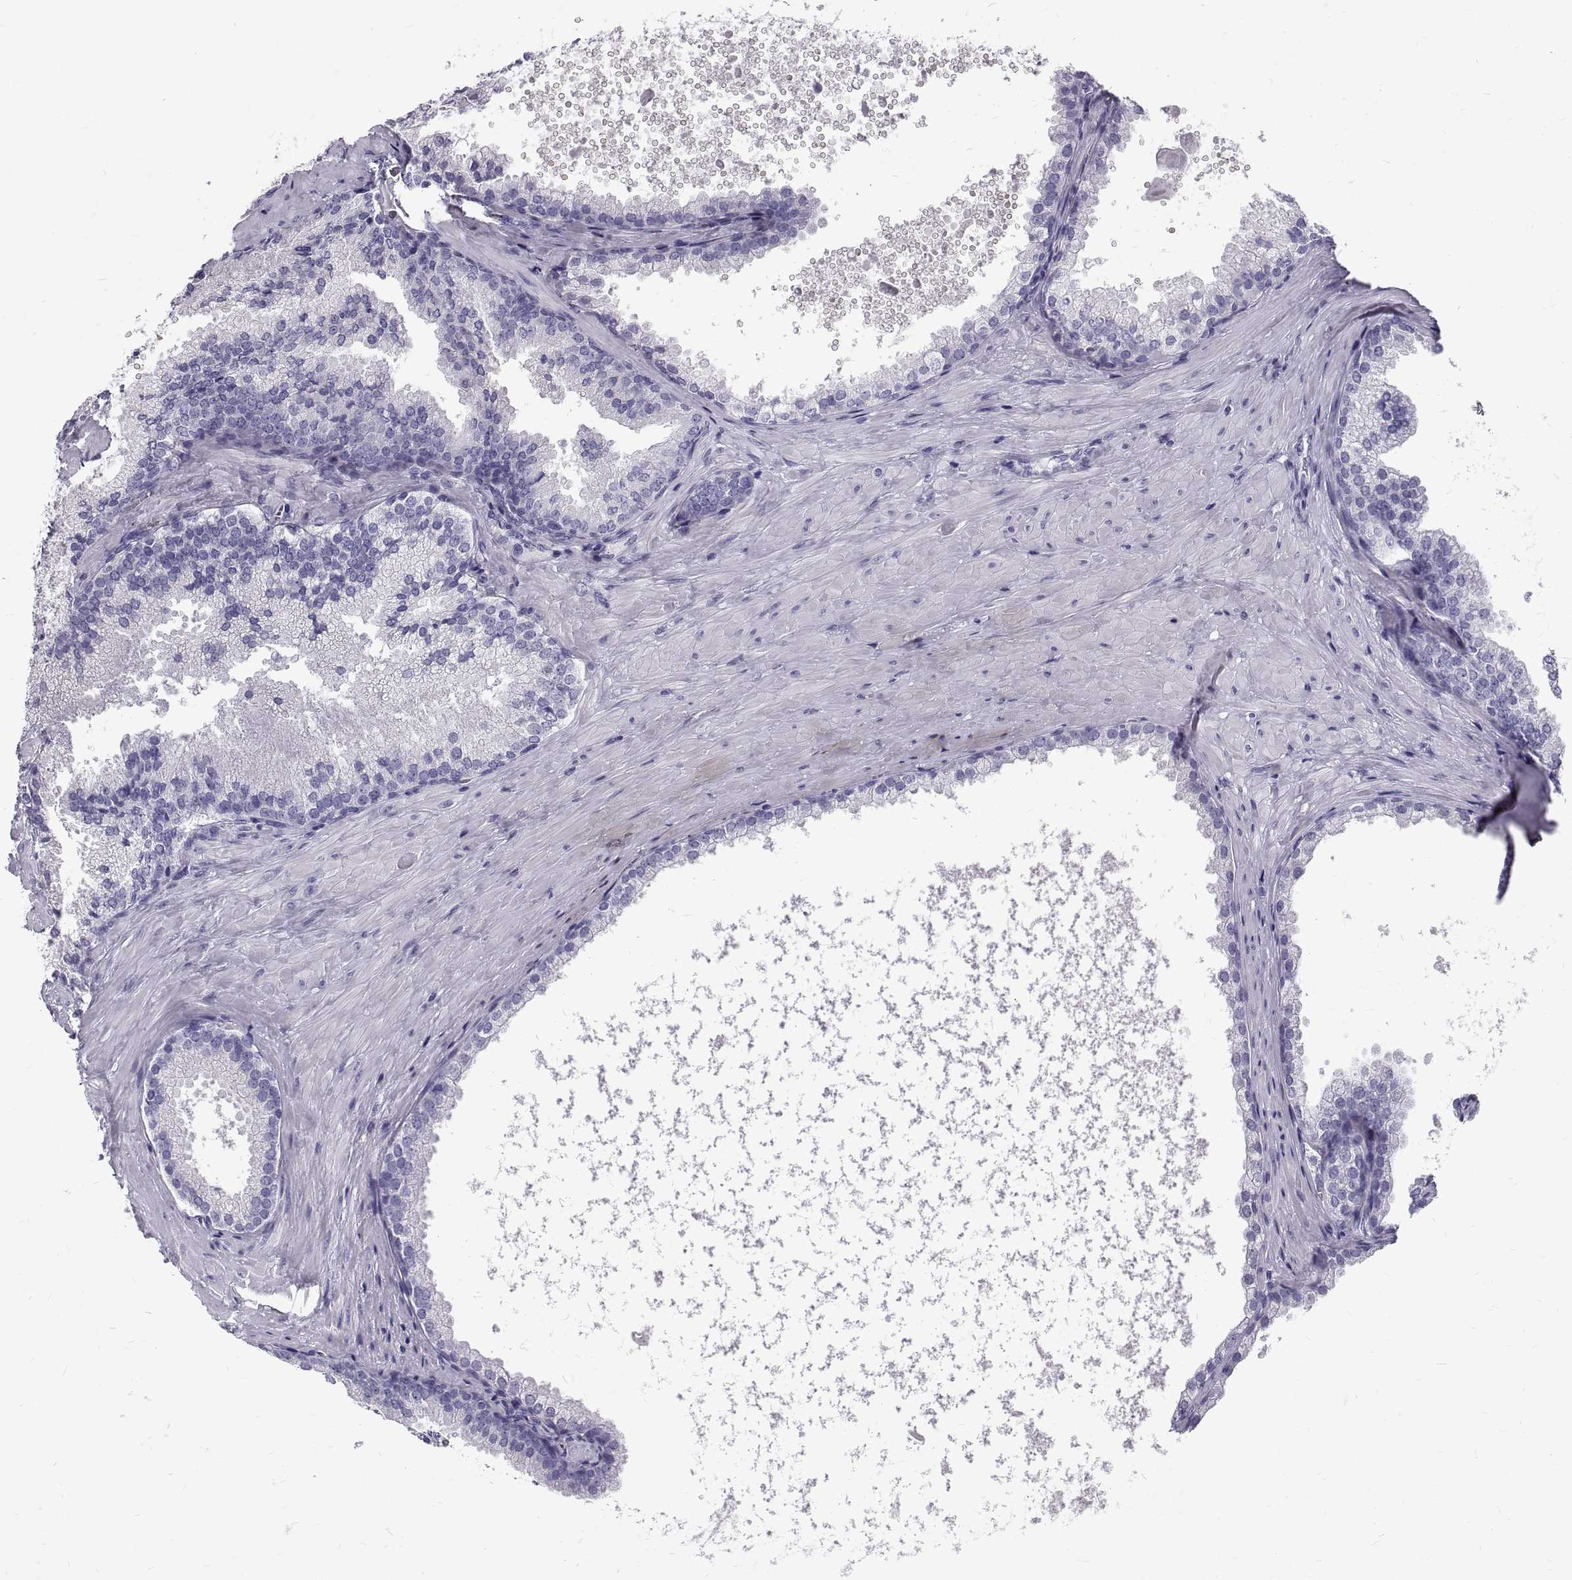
{"staining": {"intensity": "negative", "quantity": "none", "location": "none"}, "tissue": "prostate cancer", "cell_type": "Tumor cells", "image_type": "cancer", "snomed": [{"axis": "morphology", "description": "Adenocarcinoma, Low grade"}, {"axis": "topography", "description": "Prostate"}], "caption": "Protein analysis of prostate adenocarcinoma (low-grade) demonstrates no significant positivity in tumor cells.", "gene": "GNG12", "patient": {"sex": "male", "age": 56}}